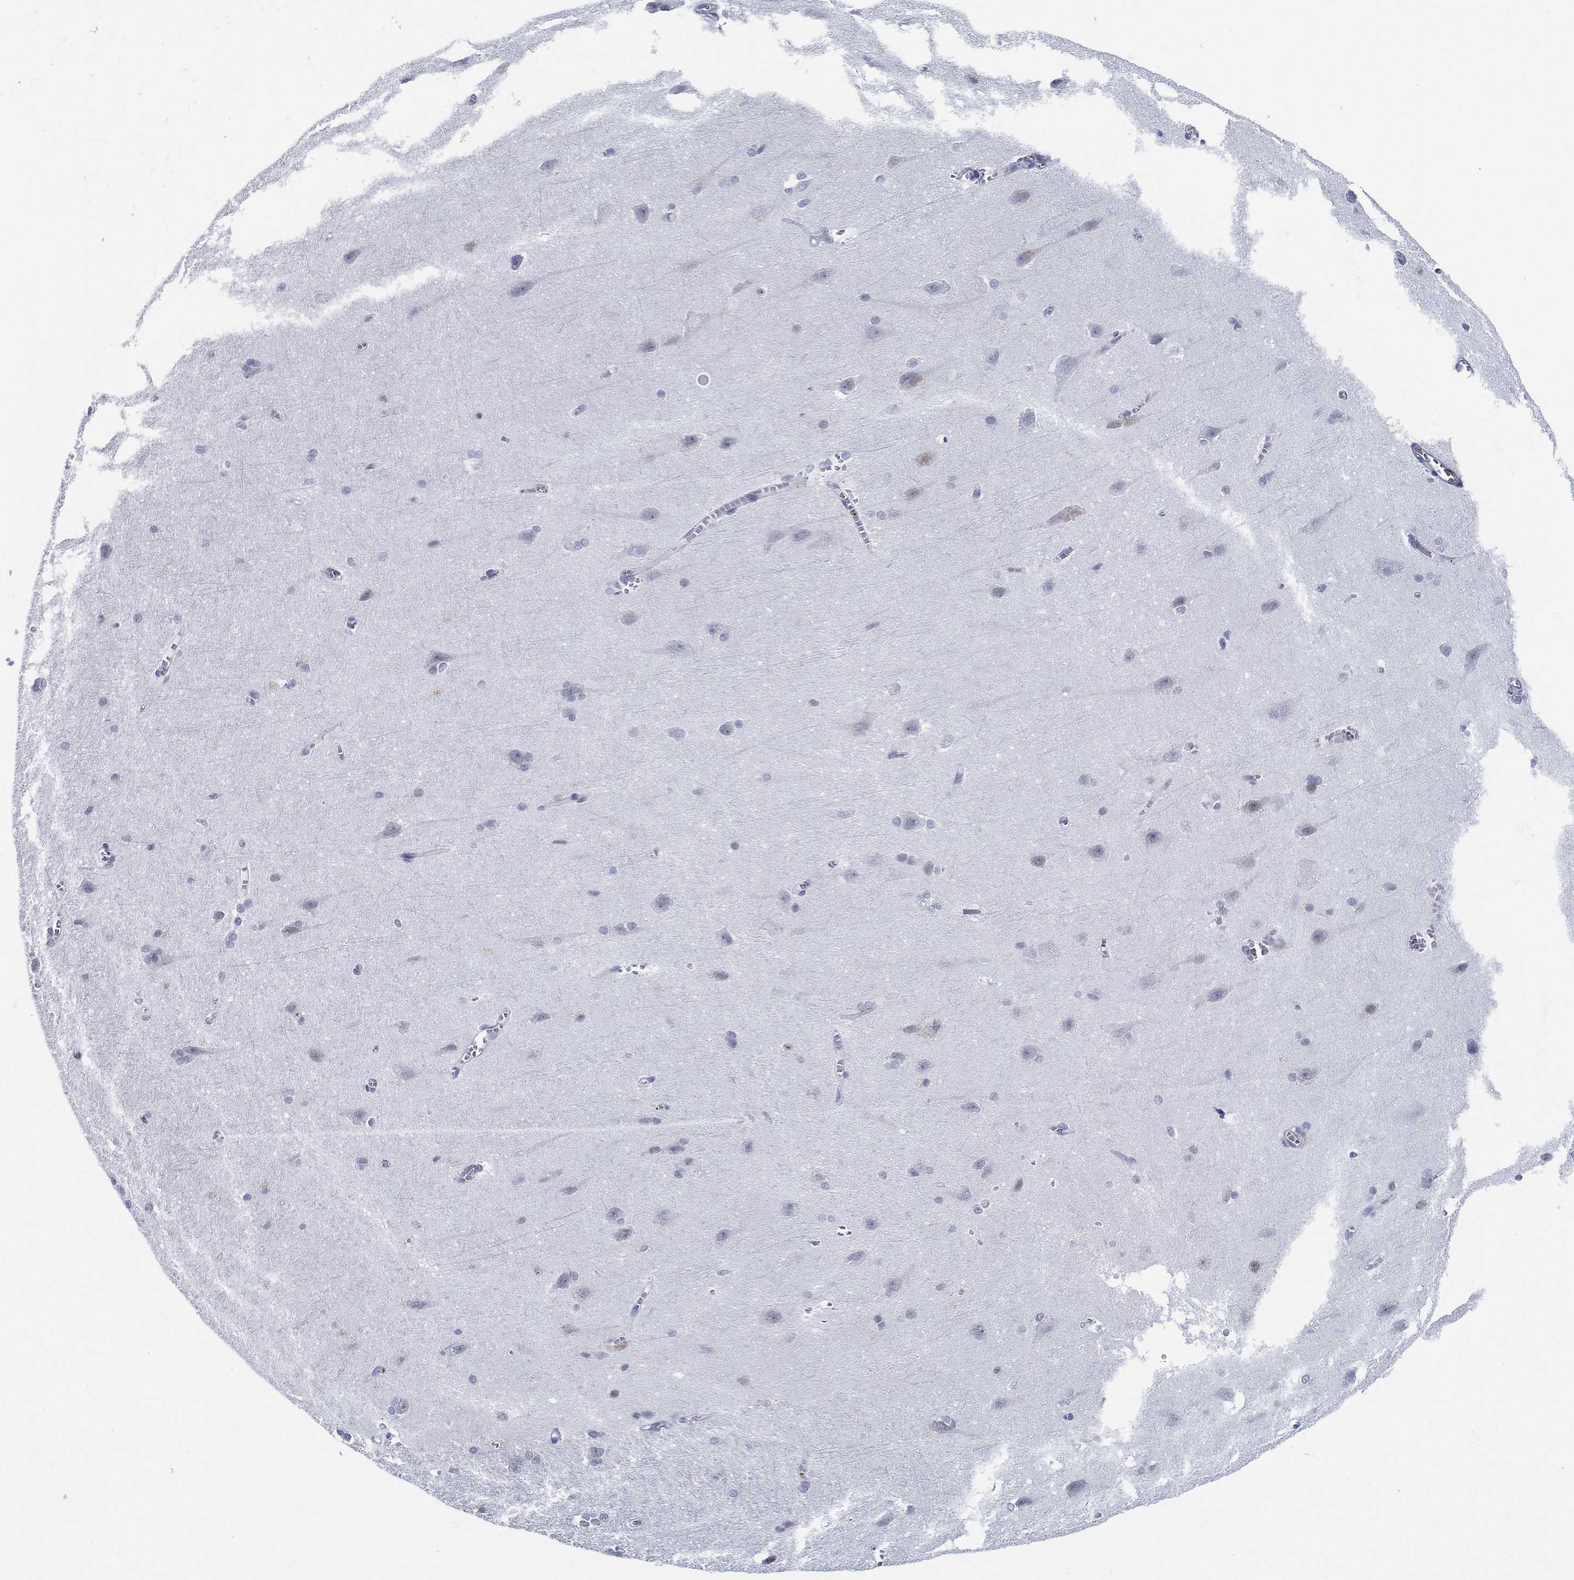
{"staining": {"intensity": "negative", "quantity": "none", "location": "none"}, "tissue": "cerebral cortex", "cell_type": "Endothelial cells", "image_type": "normal", "snomed": [{"axis": "morphology", "description": "Normal tissue, NOS"}, {"axis": "topography", "description": "Cerebral cortex"}], "caption": "IHC of benign human cerebral cortex reveals no positivity in endothelial cells.", "gene": "IFNB1", "patient": {"sex": "male", "age": 37}}